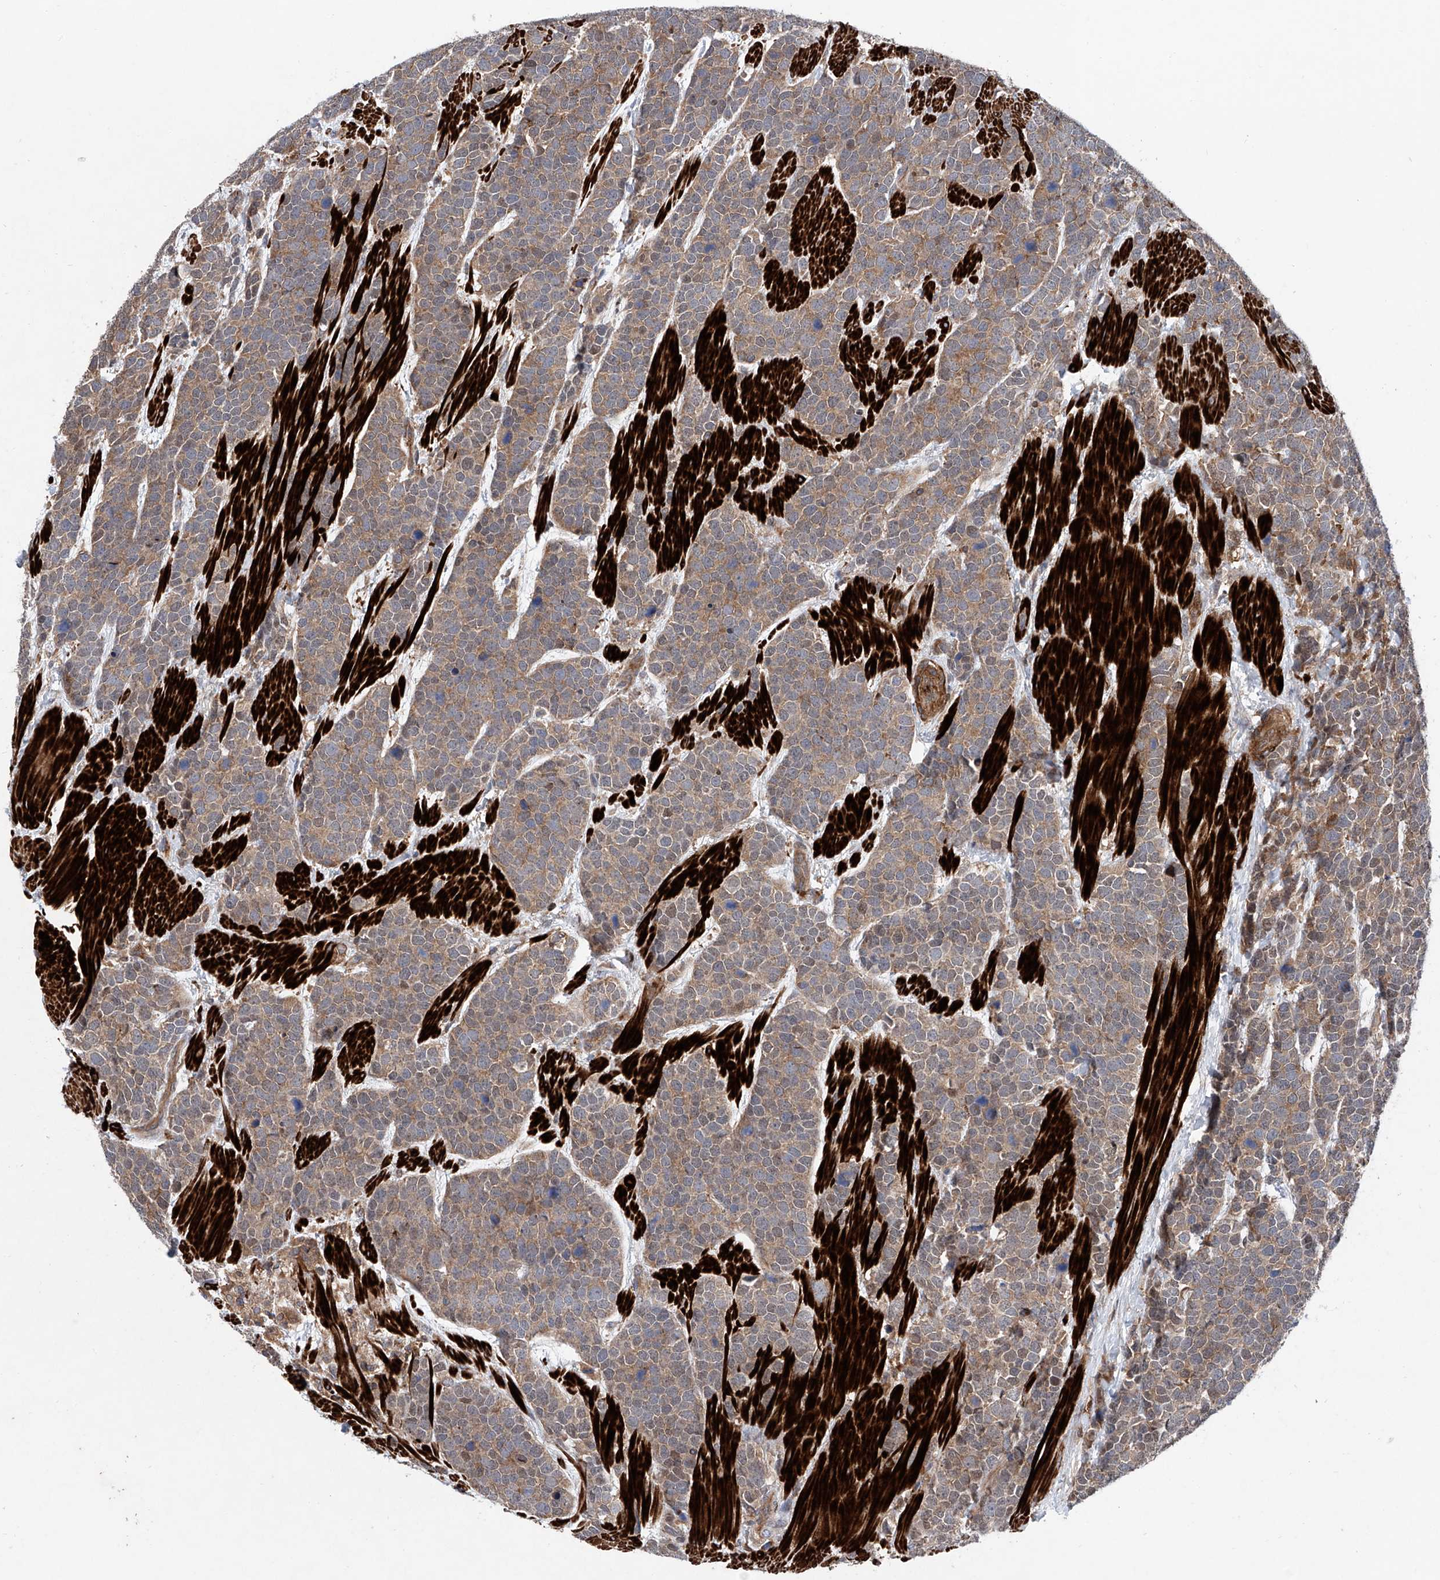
{"staining": {"intensity": "moderate", "quantity": ">75%", "location": "cytoplasmic/membranous"}, "tissue": "urothelial cancer", "cell_type": "Tumor cells", "image_type": "cancer", "snomed": [{"axis": "morphology", "description": "Urothelial carcinoma, High grade"}, {"axis": "topography", "description": "Urinary bladder"}], "caption": "Urothelial cancer stained with immunohistochemistry (IHC) shows moderate cytoplasmic/membranous staining in about >75% of tumor cells. (DAB (3,3'-diaminobenzidine) IHC with brightfield microscopy, high magnification).", "gene": "NT5C3A", "patient": {"sex": "female", "age": 82}}